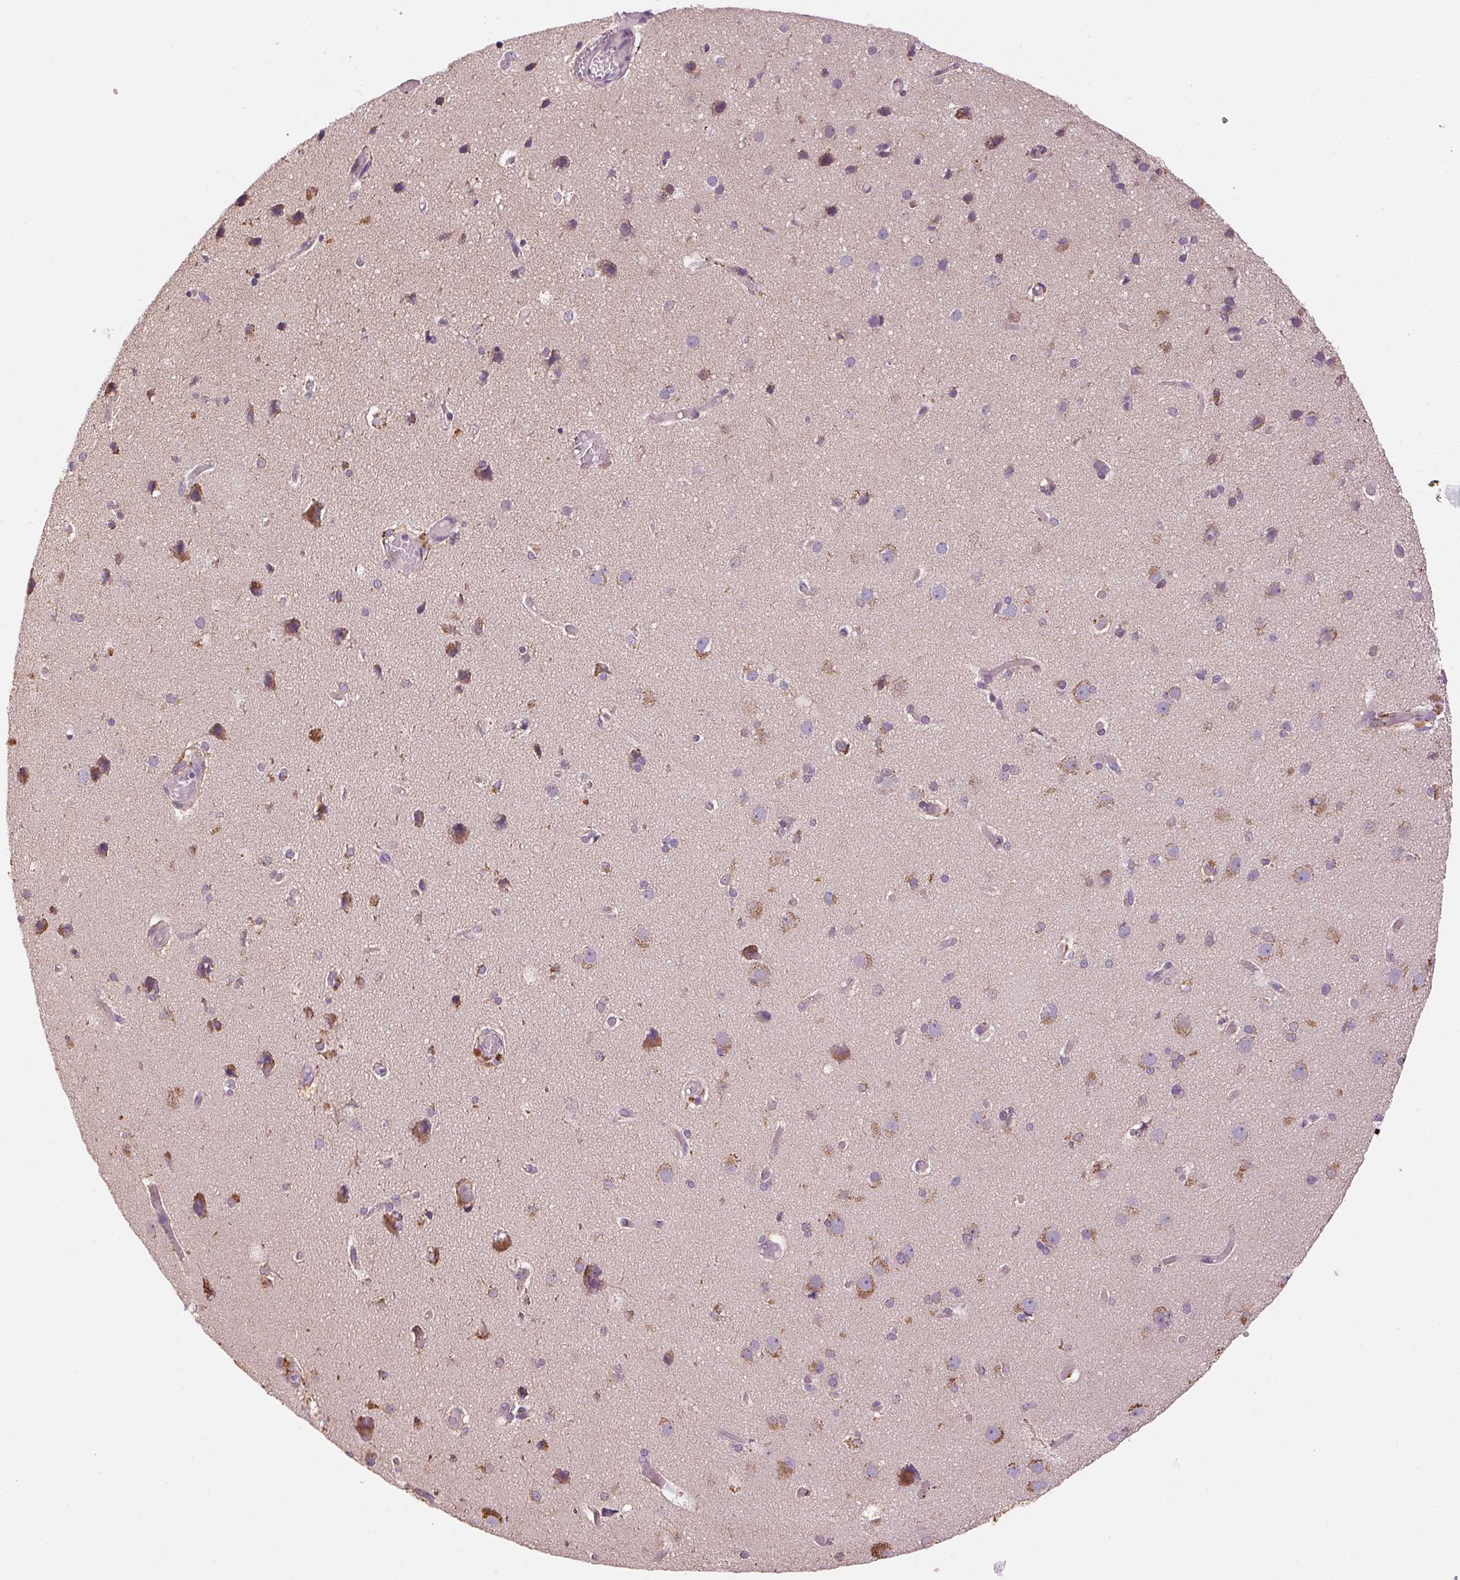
{"staining": {"intensity": "weak", "quantity": "25%-75%", "location": "cytoplasmic/membranous"}, "tissue": "cerebral cortex", "cell_type": "Endothelial cells", "image_type": "normal", "snomed": [{"axis": "morphology", "description": "Normal tissue, NOS"}, {"axis": "morphology", "description": "Glioma, malignant, High grade"}, {"axis": "topography", "description": "Cerebral cortex"}], "caption": "This is an image of immunohistochemistry (IHC) staining of unremarkable cerebral cortex, which shows weak staining in the cytoplasmic/membranous of endothelial cells.", "gene": "ADH5", "patient": {"sex": "male", "age": 71}}